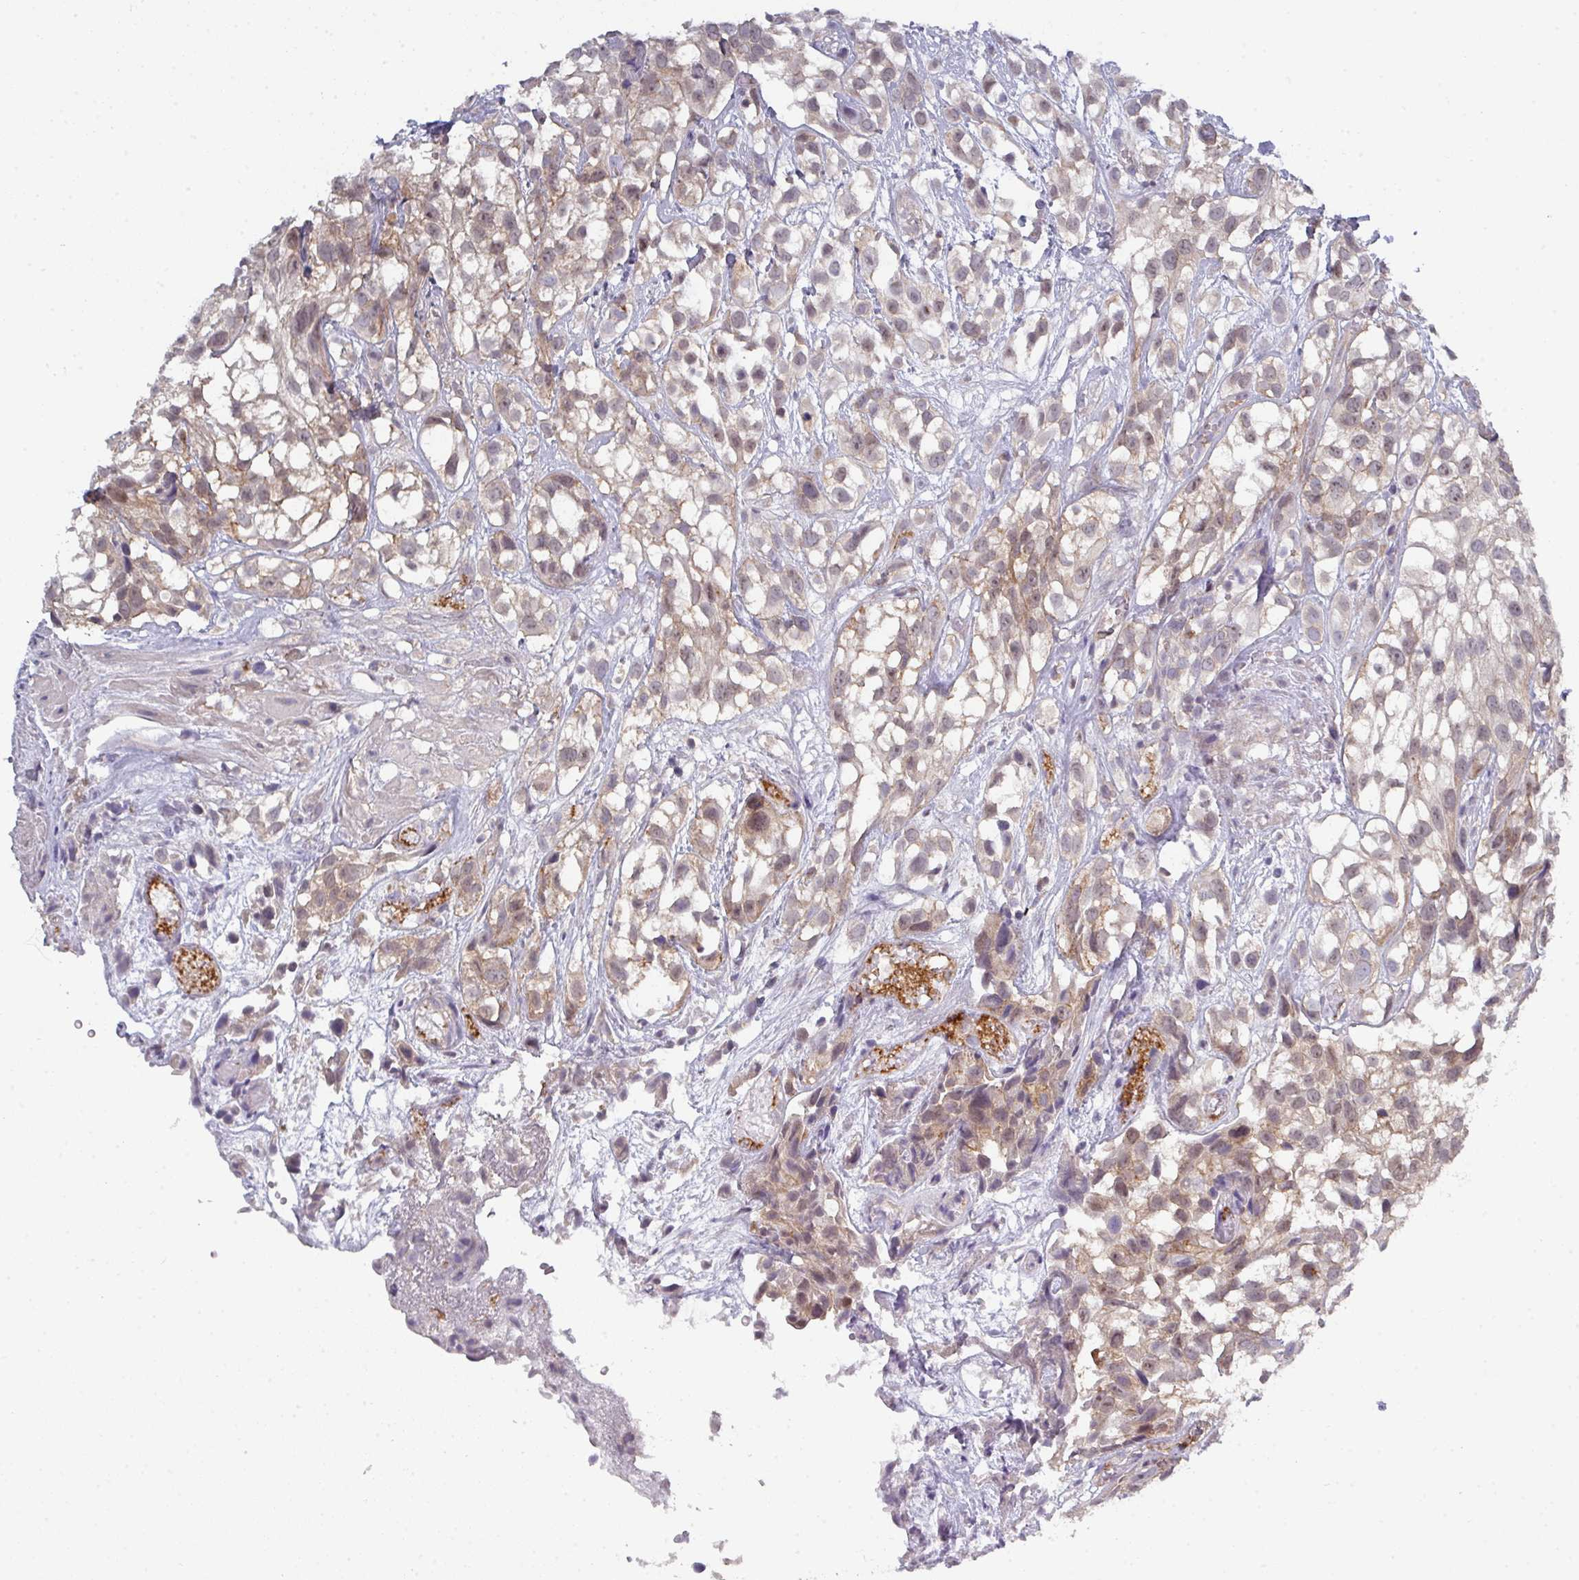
{"staining": {"intensity": "weak", "quantity": ">75%", "location": "cytoplasmic/membranous,nuclear"}, "tissue": "urothelial cancer", "cell_type": "Tumor cells", "image_type": "cancer", "snomed": [{"axis": "morphology", "description": "Urothelial carcinoma, High grade"}, {"axis": "topography", "description": "Urinary bladder"}], "caption": "IHC (DAB) staining of high-grade urothelial carcinoma exhibits weak cytoplasmic/membranous and nuclear protein staining in approximately >75% of tumor cells.", "gene": "DCAF12L2", "patient": {"sex": "male", "age": 56}}